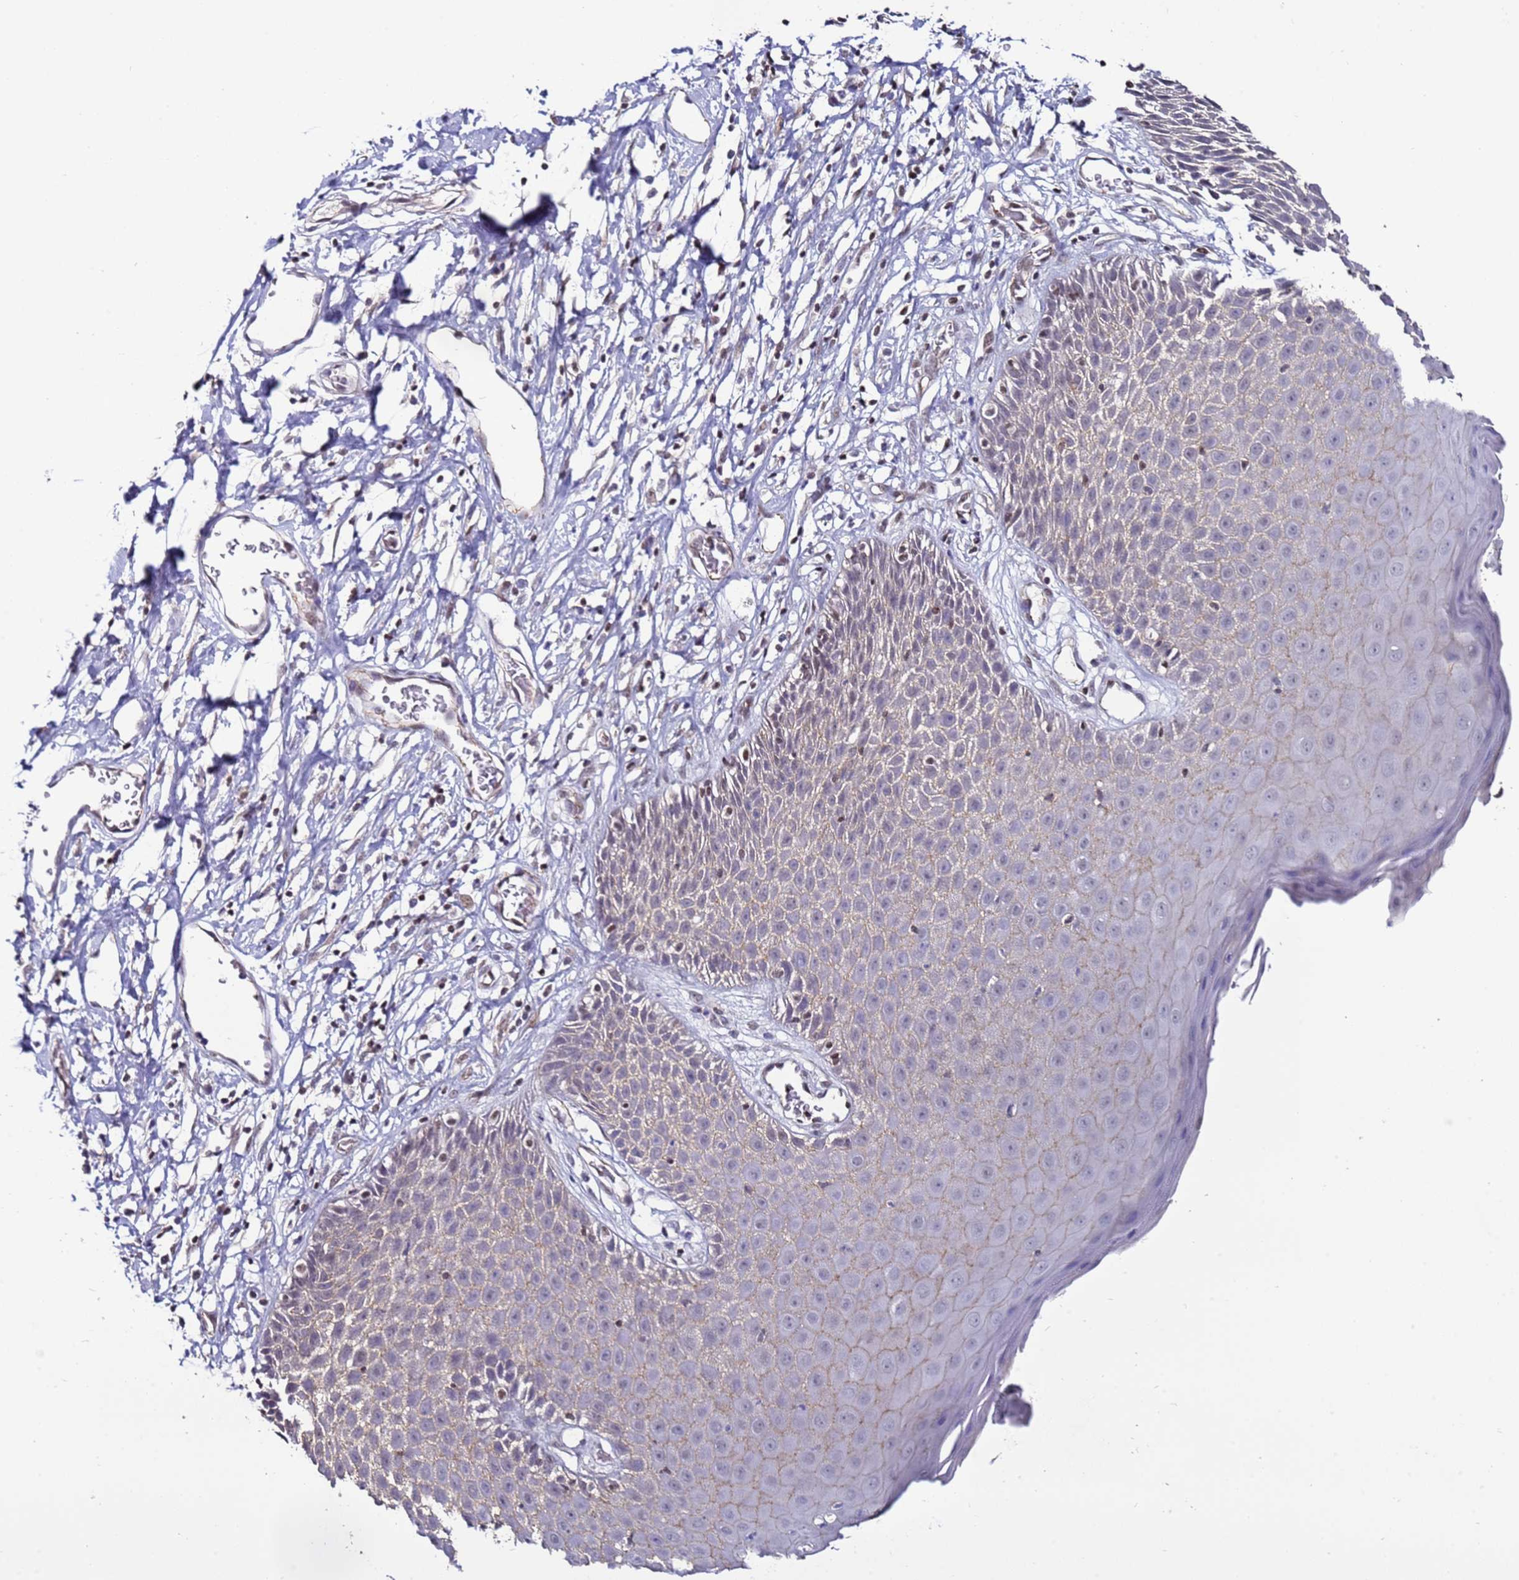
{"staining": {"intensity": "weak", "quantity": "<25%", "location": "cytoplasmic/membranous"}, "tissue": "skin", "cell_type": "Epidermal cells", "image_type": "normal", "snomed": [{"axis": "morphology", "description": "Normal tissue, NOS"}, {"axis": "topography", "description": "Vulva"}], "caption": "The micrograph demonstrates no staining of epidermal cells in unremarkable skin.", "gene": "TENM3", "patient": {"sex": "female", "age": 68}}